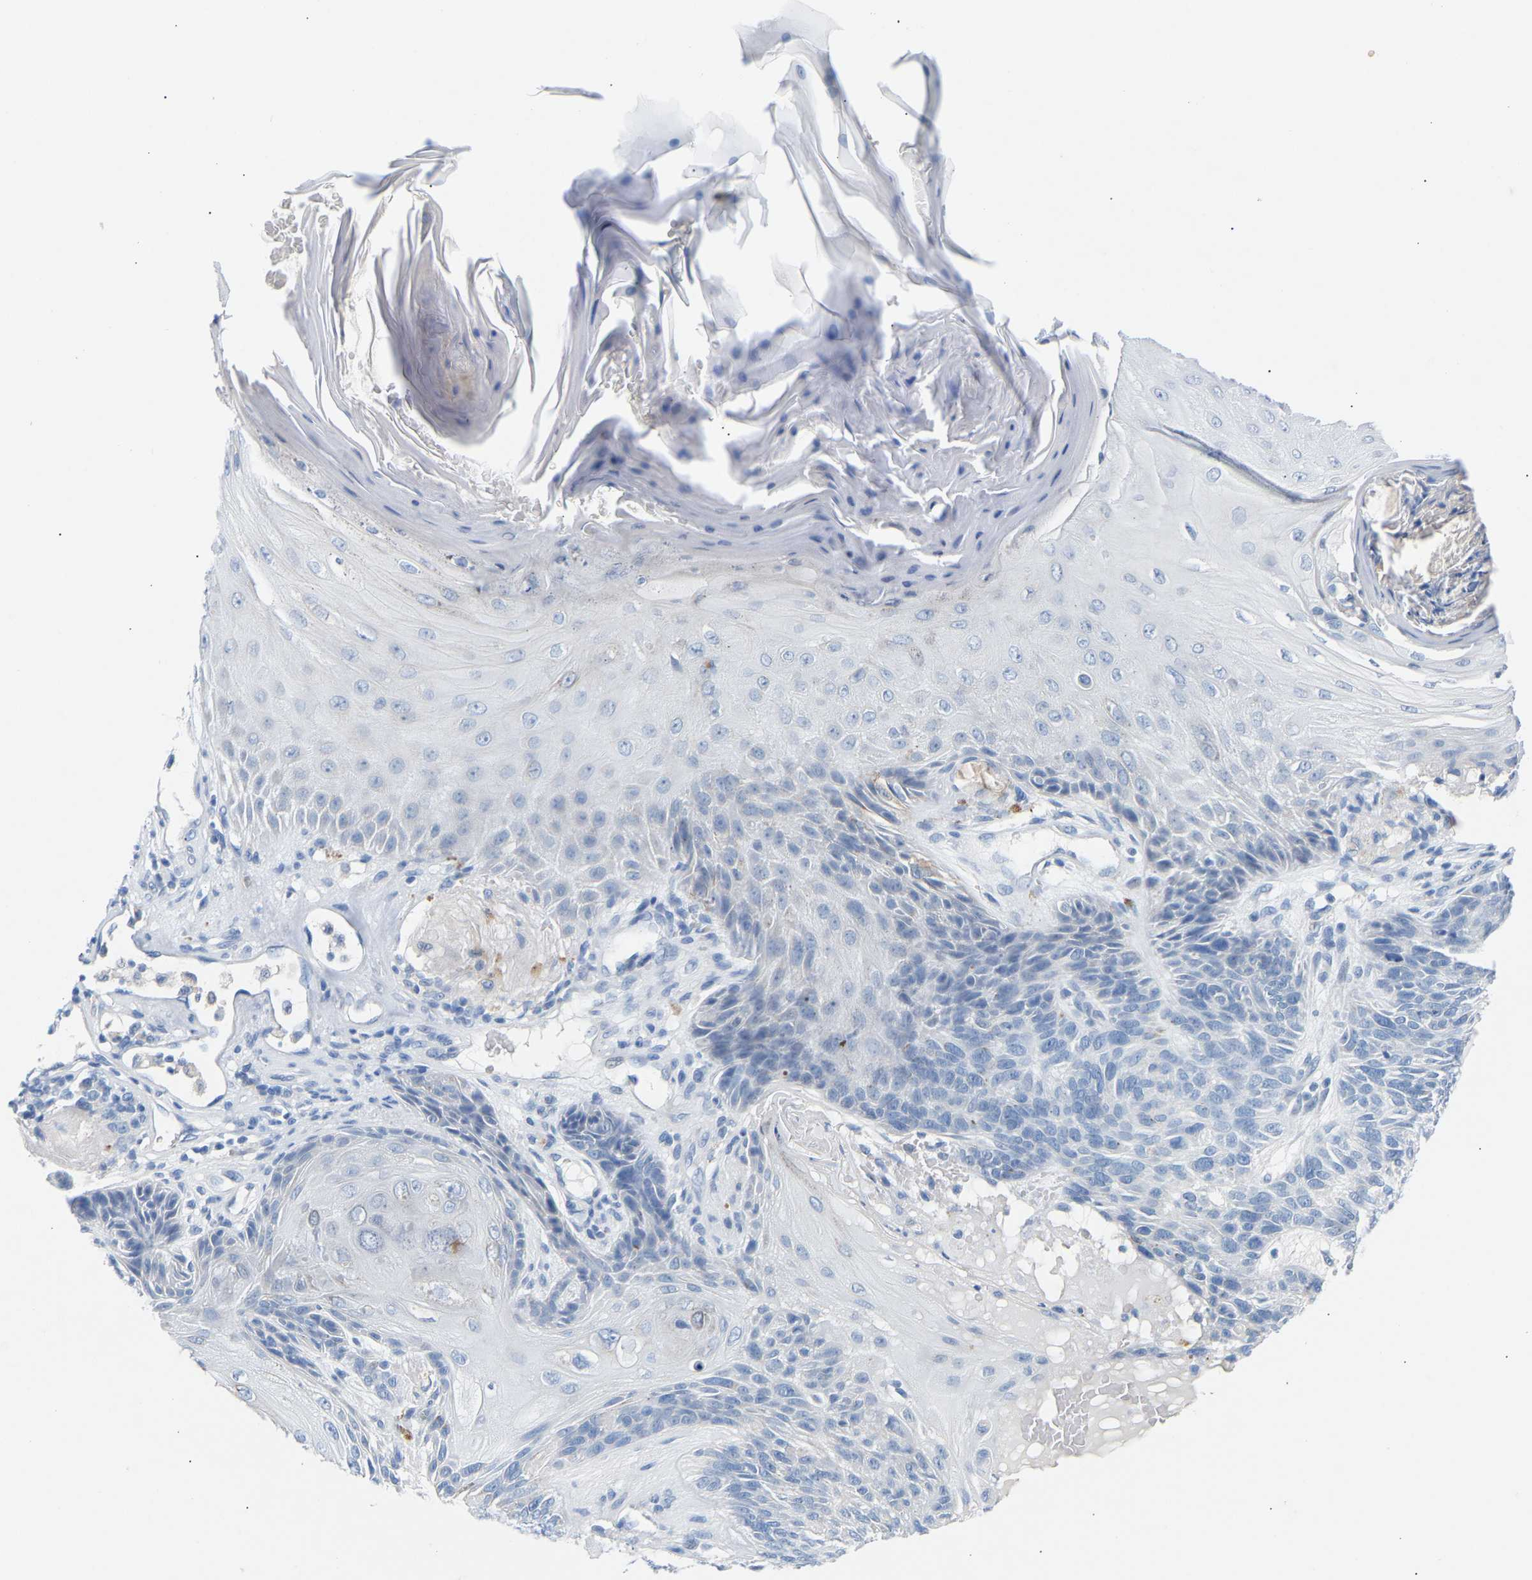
{"staining": {"intensity": "negative", "quantity": "none", "location": "none"}, "tissue": "skin cancer", "cell_type": "Tumor cells", "image_type": "cancer", "snomed": [{"axis": "morphology", "description": "Basal cell carcinoma"}, {"axis": "topography", "description": "Skin"}], "caption": "Immunohistochemistry (IHC) histopathology image of skin basal cell carcinoma stained for a protein (brown), which displays no expression in tumor cells.", "gene": "PEX1", "patient": {"sex": "male", "age": 55}}